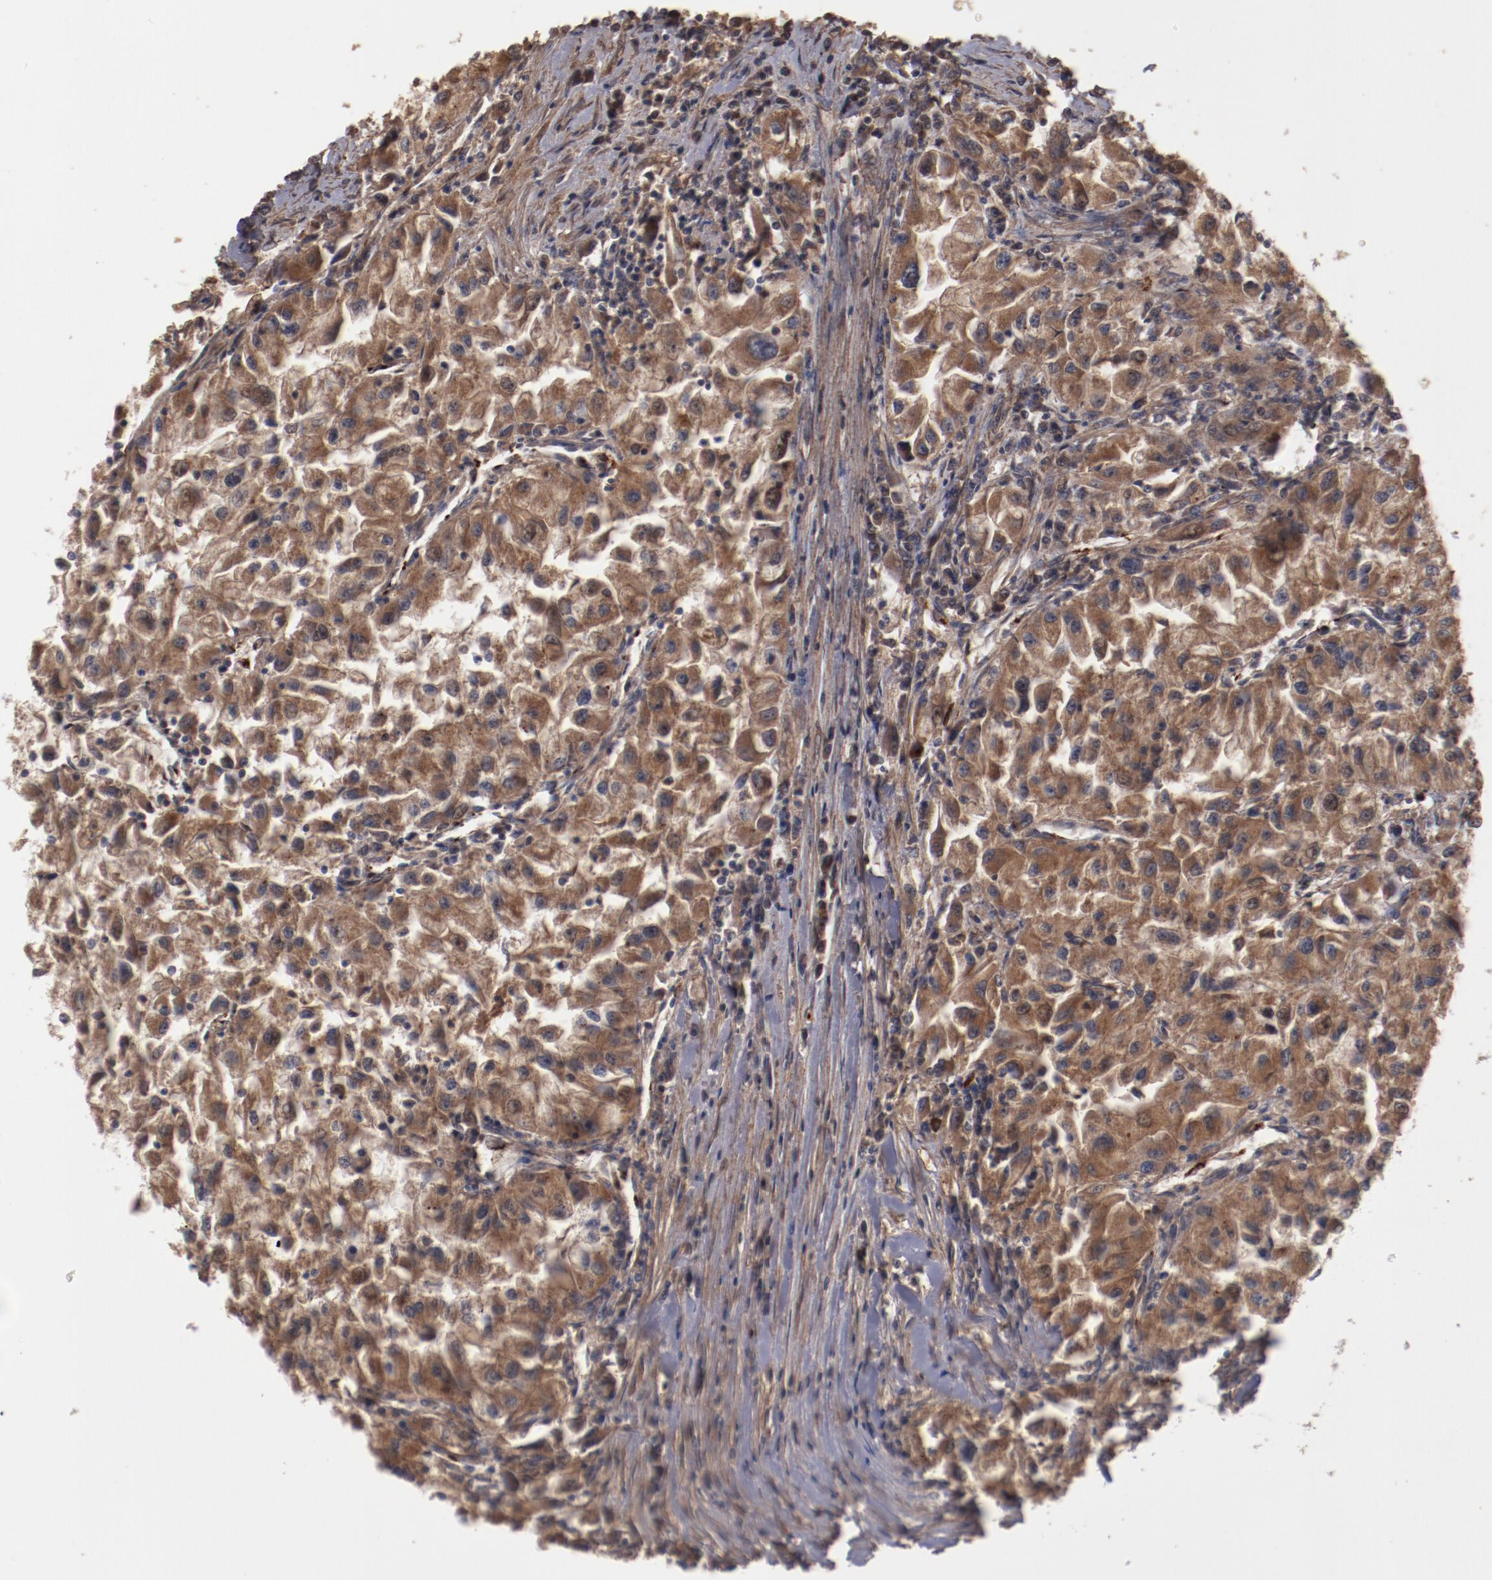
{"staining": {"intensity": "strong", "quantity": ">75%", "location": "cytoplasmic/membranous"}, "tissue": "renal cancer", "cell_type": "Tumor cells", "image_type": "cancer", "snomed": [{"axis": "morphology", "description": "Adenocarcinoma, NOS"}, {"axis": "topography", "description": "Kidney"}], "caption": "Brown immunohistochemical staining in renal adenocarcinoma demonstrates strong cytoplasmic/membranous positivity in about >75% of tumor cells.", "gene": "DIPK2B", "patient": {"sex": "male", "age": 59}}